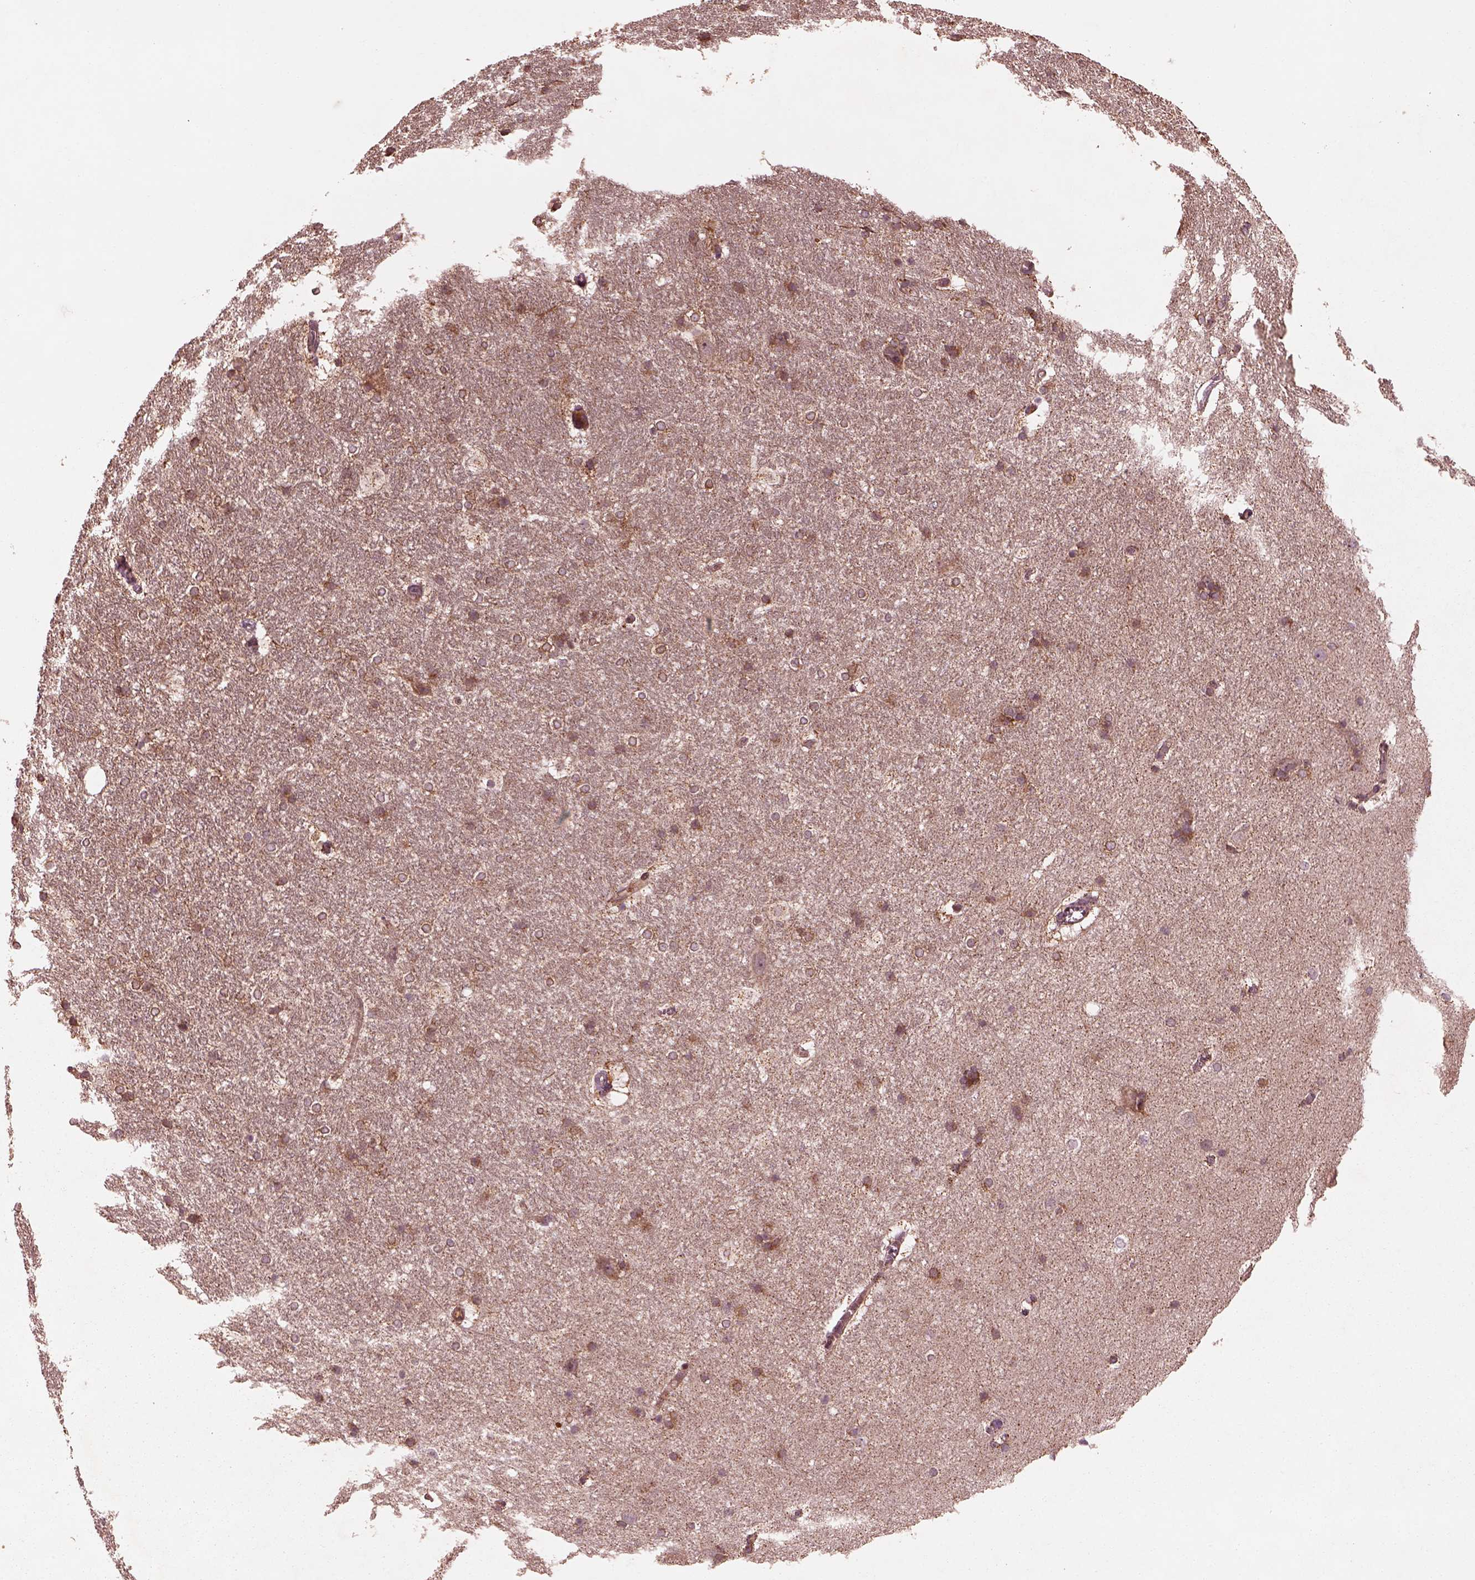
{"staining": {"intensity": "weak", "quantity": "25%-75%", "location": "cytoplasmic/membranous"}, "tissue": "hippocampus", "cell_type": "Glial cells", "image_type": "normal", "snomed": [{"axis": "morphology", "description": "Normal tissue, NOS"}, {"axis": "topography", "description": "Cerebral cortex"}, {"axis": "topography", "description": "Hippocampus"}], "caption": "Immunohistochemistry (IHC) micrograph of normal human hippocampus stained for a protein (brown), which exhibits low levels of weak cytoplasmic/membranous expression in approximately 25%-75% of glial cells.", "gene": "PIK3R2", "patient": {"sex": "female", "age": 19}}